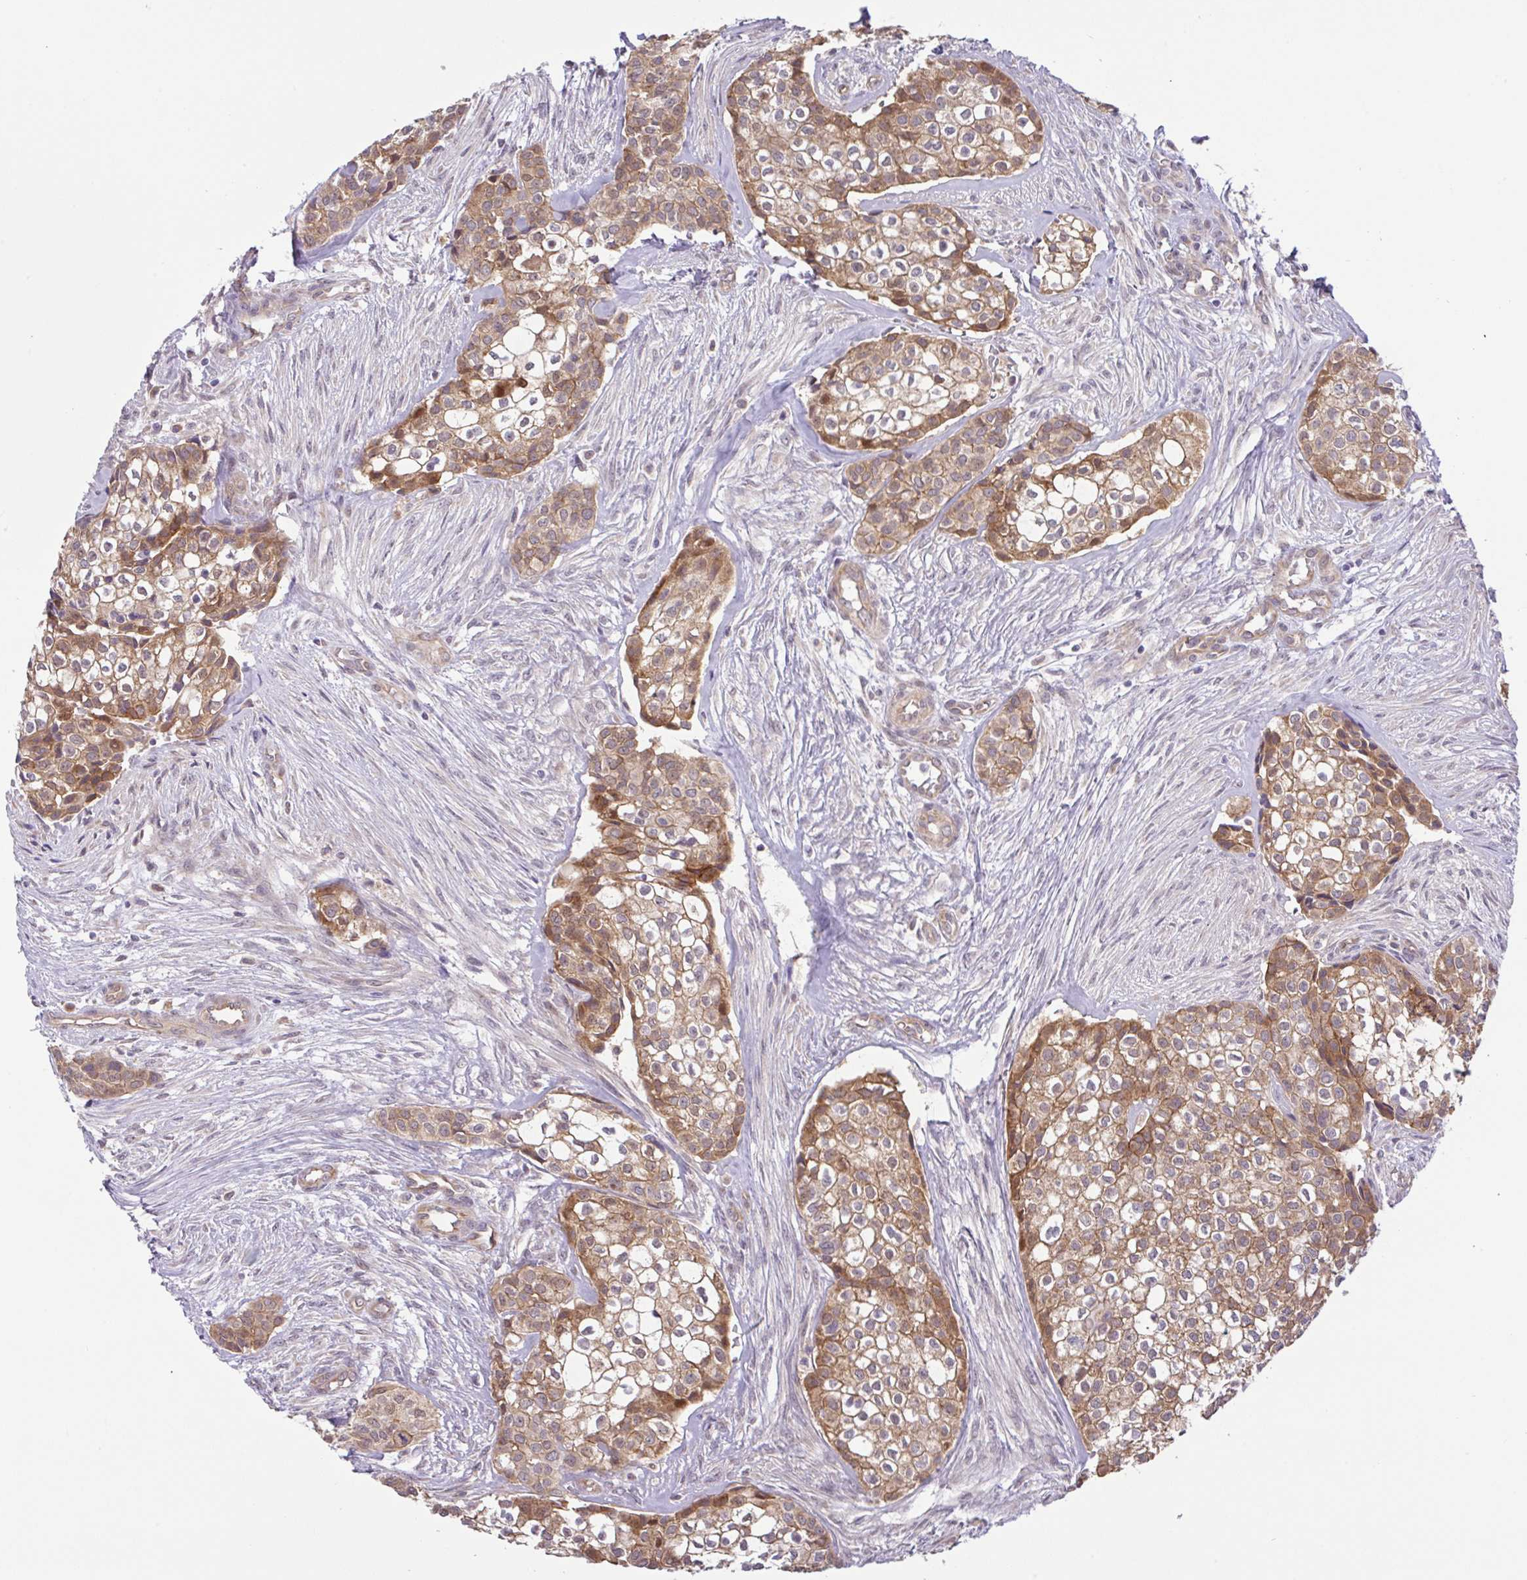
{"staining": {"intensity": "moderate", "quantity": ">75%", "location": "cytoplasmic/membranous,nuclear"}, "tissue": "head and neck cancer", "cell_type": "Tumor cells", "image_type": "cancer", "snomed": [{"axis": "morphology", "description": "Adenocarcinoma, NOS"}, {"axis": "topography", "description": "Head-Neck"}], "caption": "Moderate cytoplasmic/membranous and nuclear positivity for a protein is appreciated in approximately >75% of tumor cells of adenocarcinoma (head and neck) using IHC.", "gene": "DLEU7", "patient": {"sex": "male", "age": 81}}